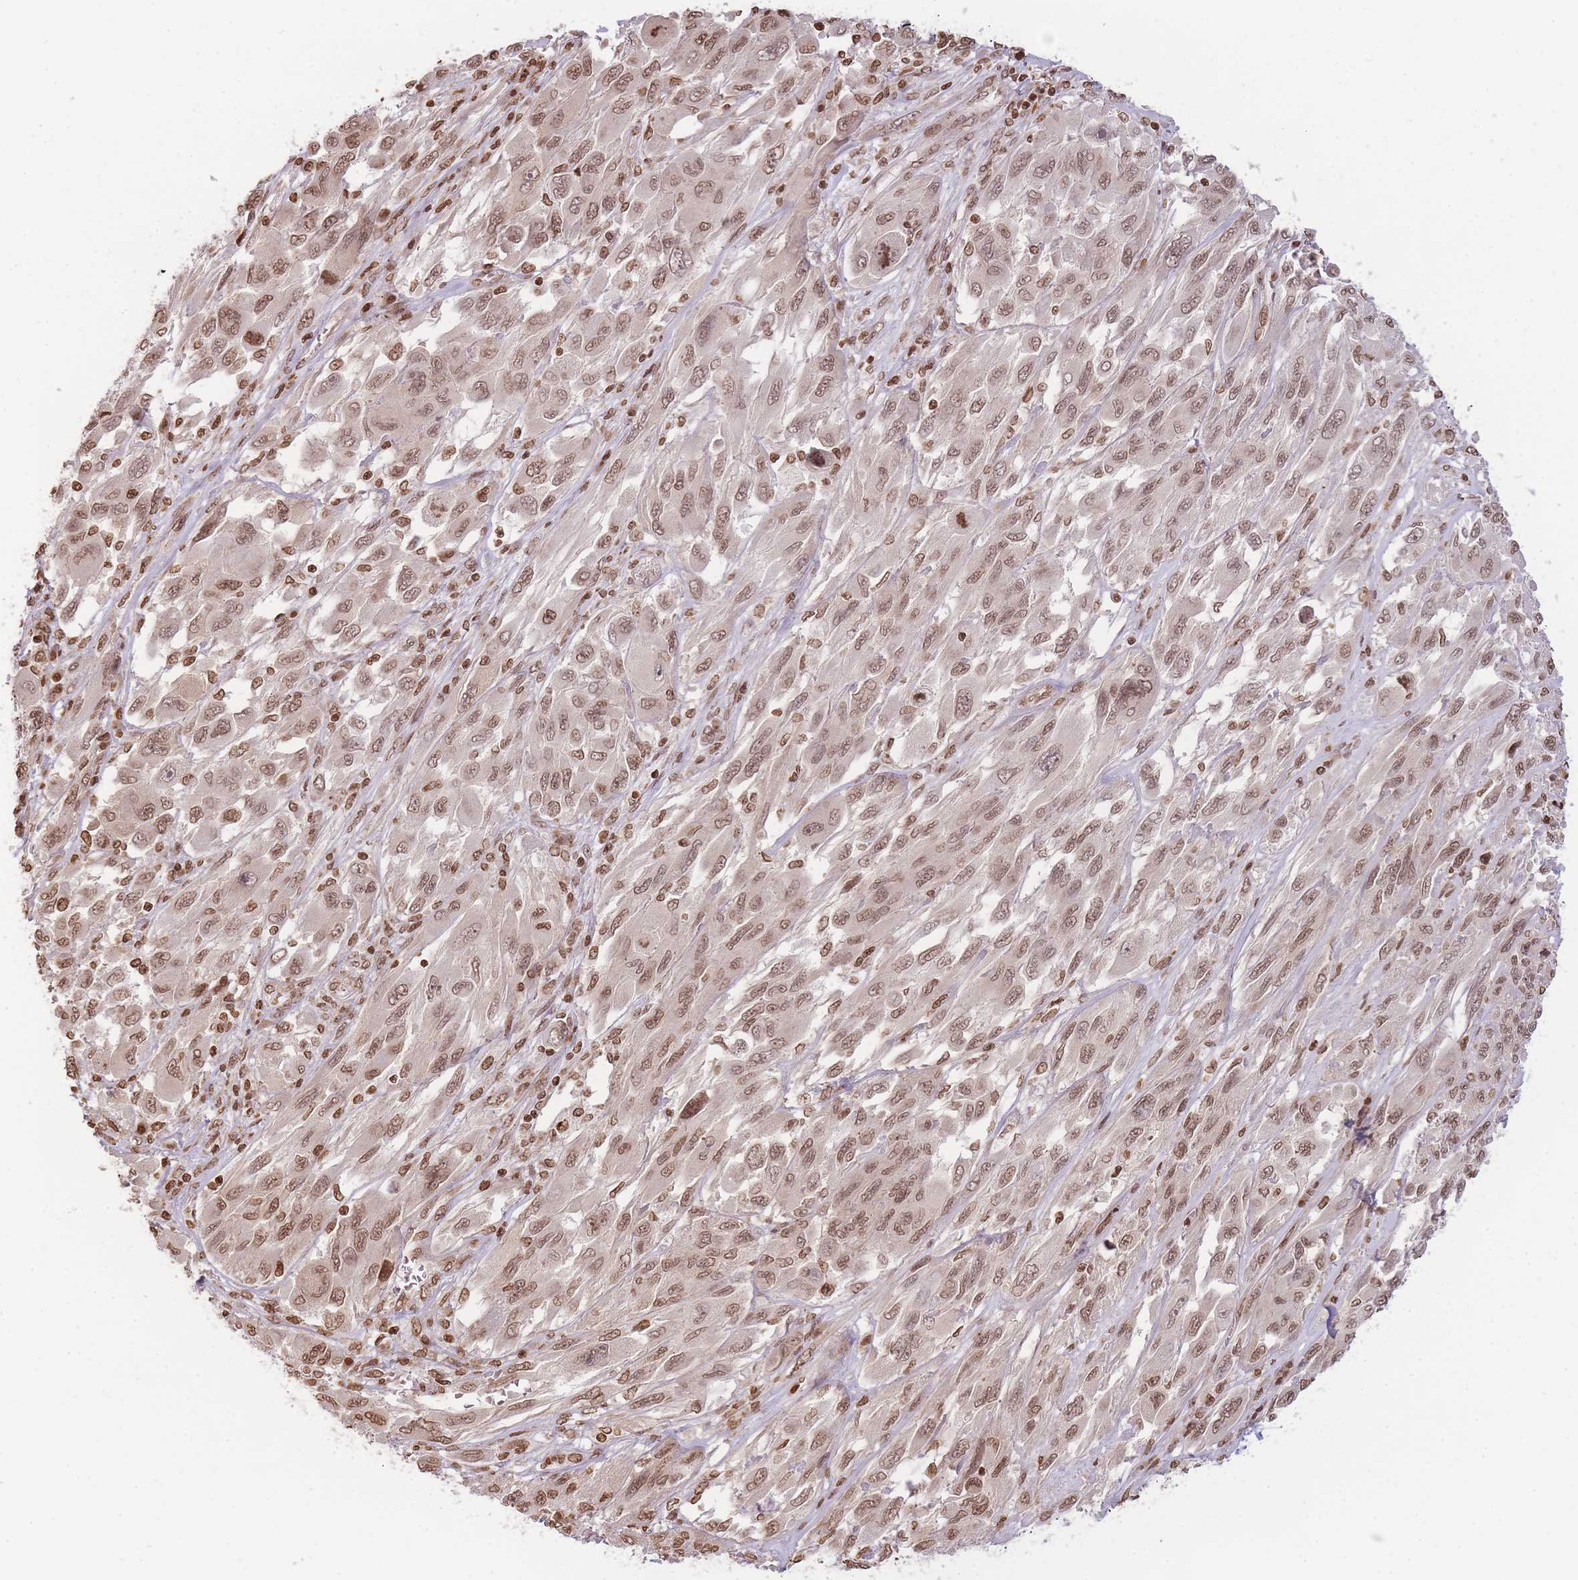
{"staining": {"intensity": "moderate", "quantity": ">75%", "location": "nuclear"}, "tissue": "melanoma", "cell_type": "Tumor cells", "image_type": "cancer", "snomed": [{"axis": "morphology", "description": "Malignant melanoma, NOS"}, {"axis": "topography", "description": "Skin"}], "caption": "Brown immunohistochemical staining in melanoma demonstrates moderate nuclear expression in about >75% of tumor cells.", "gene": "WWTR1", "patient": {"sex": "female", "age": 91}}